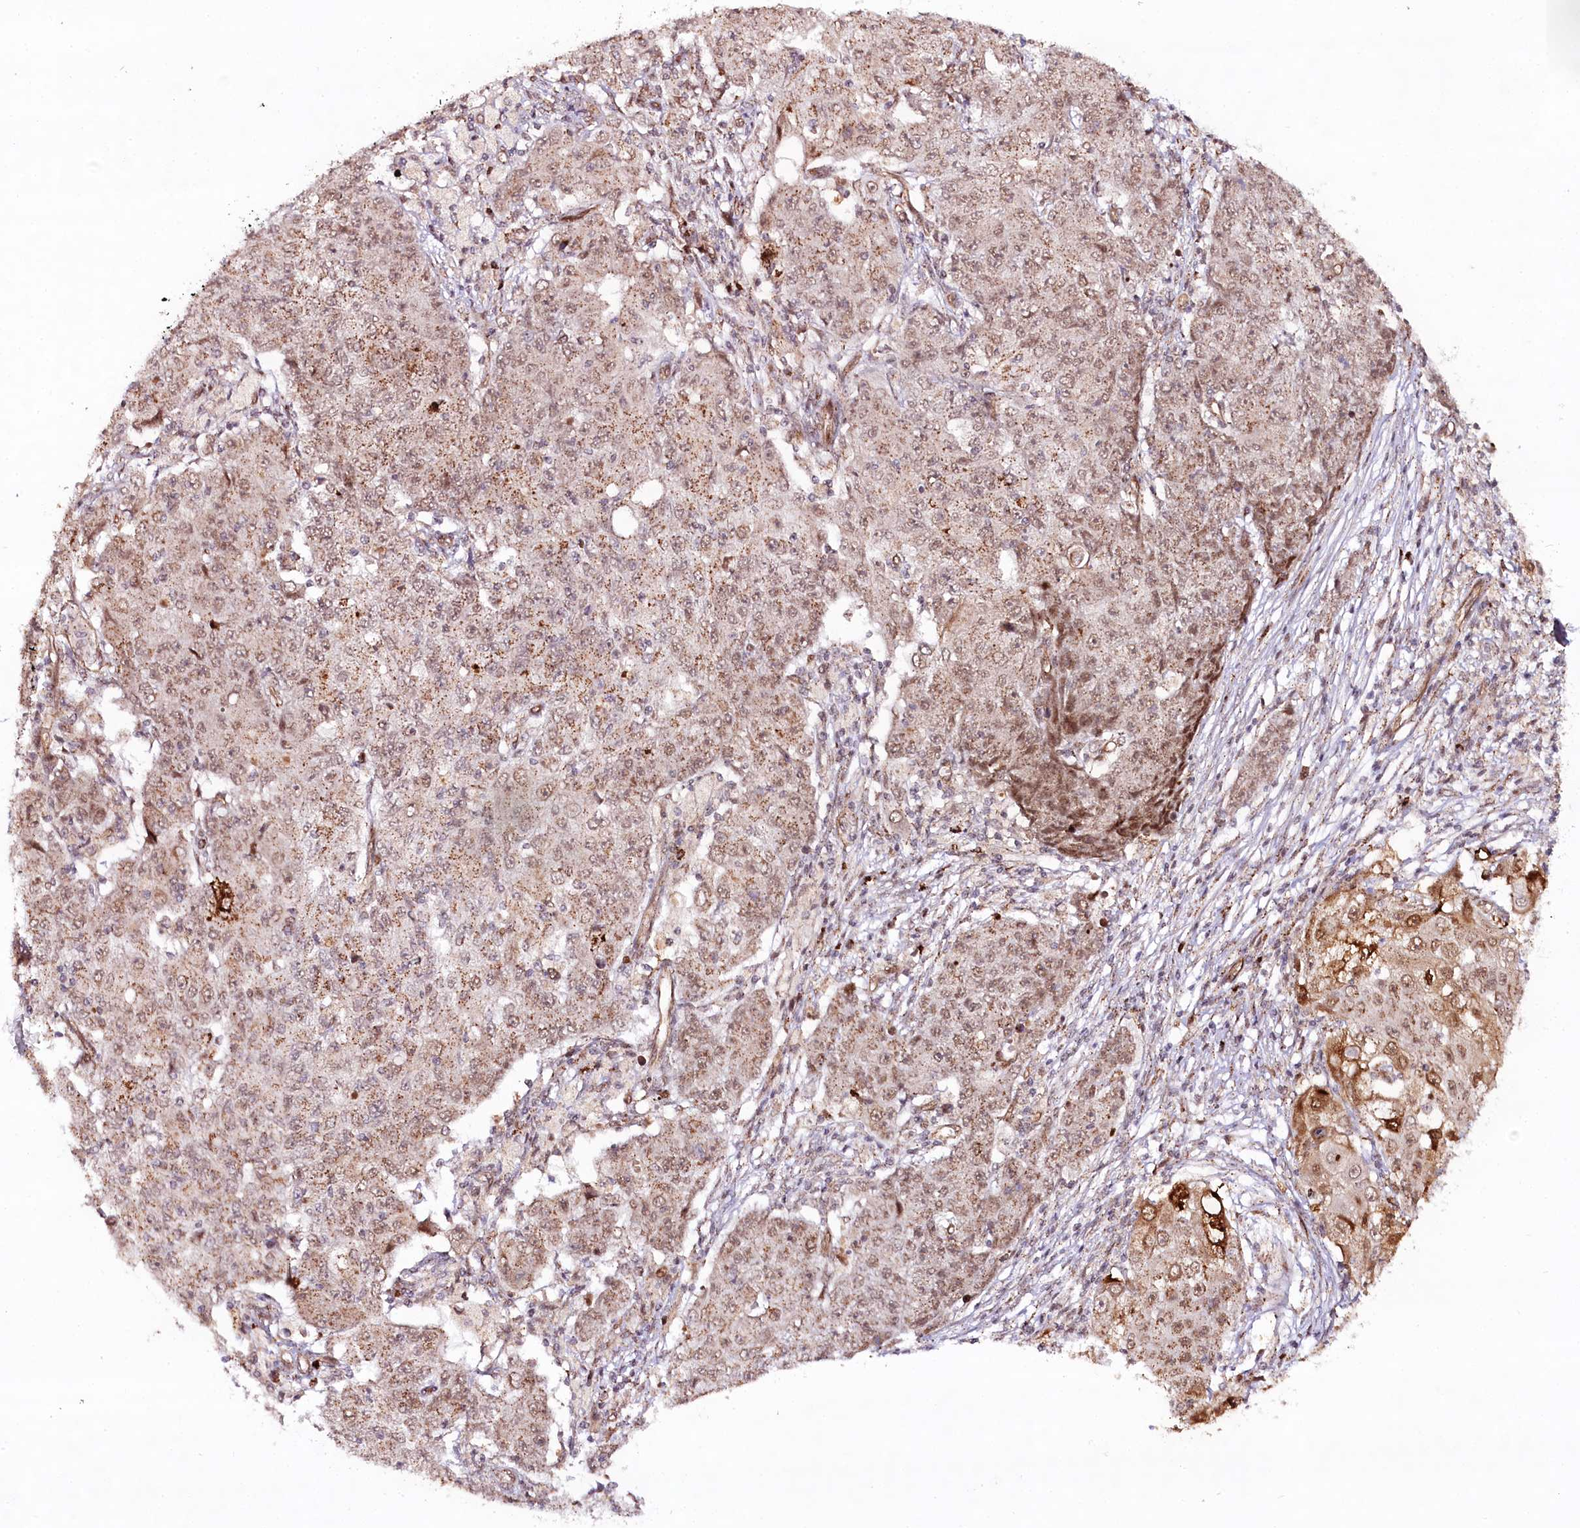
{"staining": {"intensity": "weak", "quantity": ">75%", "location": "cytoplasmic/membranous"}, "tissue": "ovarian cancer", "cell_type": "Tumor cells", "image_type": "cancer", "snomed": [{"axis": "morphology", "description": "Carcinoma, endometroid"}, {"axis": "topography", "description": "Ovary"}], "caption": "Approximately >75% of tumor cells in ovarian endometroid carcinoma exhibit weak cytoplasmic/membranous protein positivity as visualized by brown immunohistochemical staining.", "gene": "COPG1", "patient": {"sex": "female", "age": 42}}